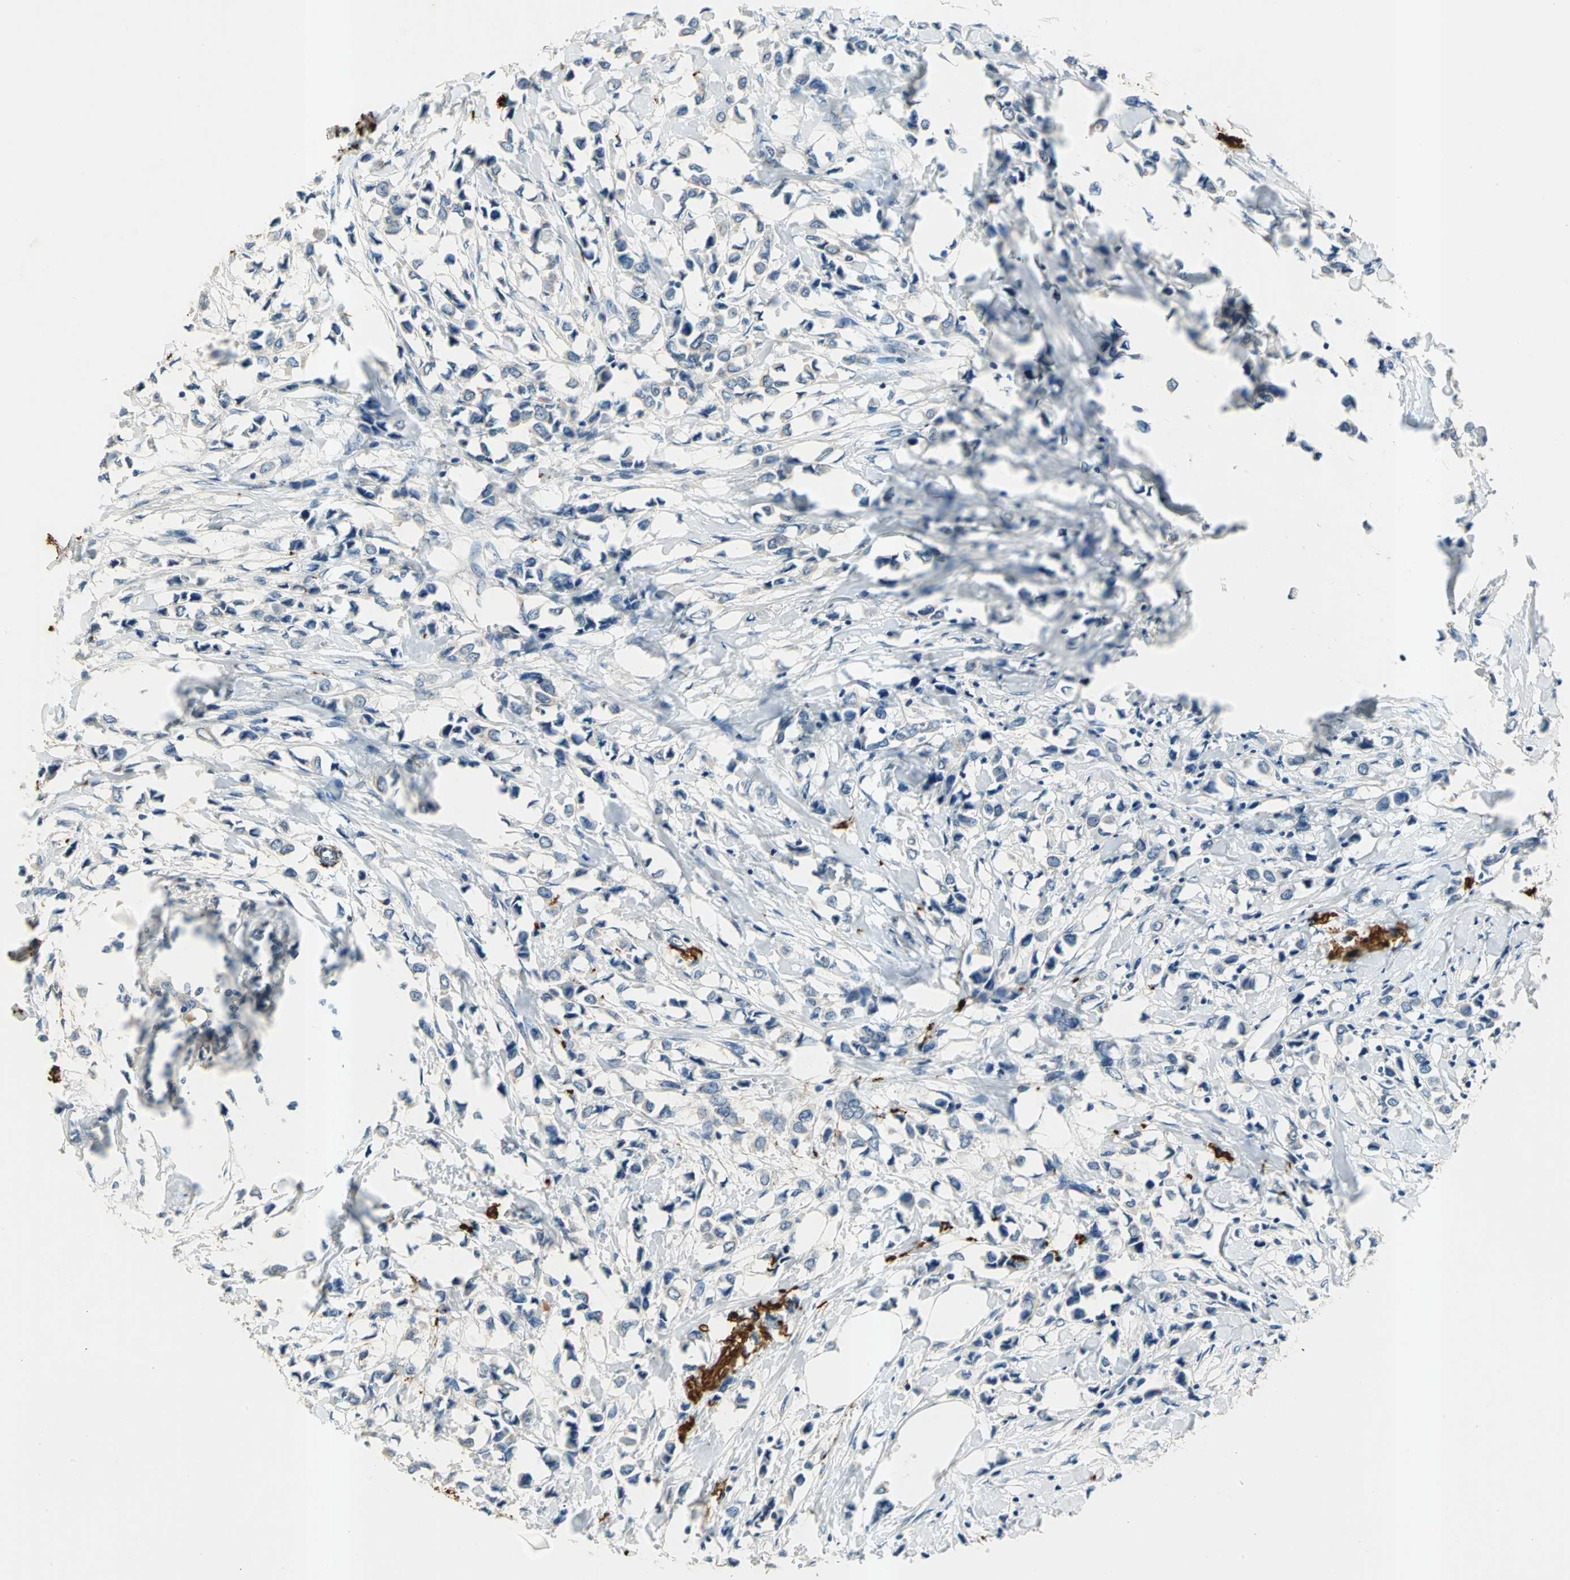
{"staining": {"intensity": "negative", "quantity": "none", "location": "none"}, "tissue": "breast cancer", "cell_type": "Tumor cells", "image_type": "cancer", "snomed": [{"axis": "morphology", "description": "Lobular carcinoma"}, {"axis": "topography", "description": "Breast"}], "caption": "Human lobular carcinoma (breast) stained for a protein using immunohistochemistry reveals no staining in tumor cells.", "gene": "SLC16A7", "patient": {"sex": "female", "age": 51}}